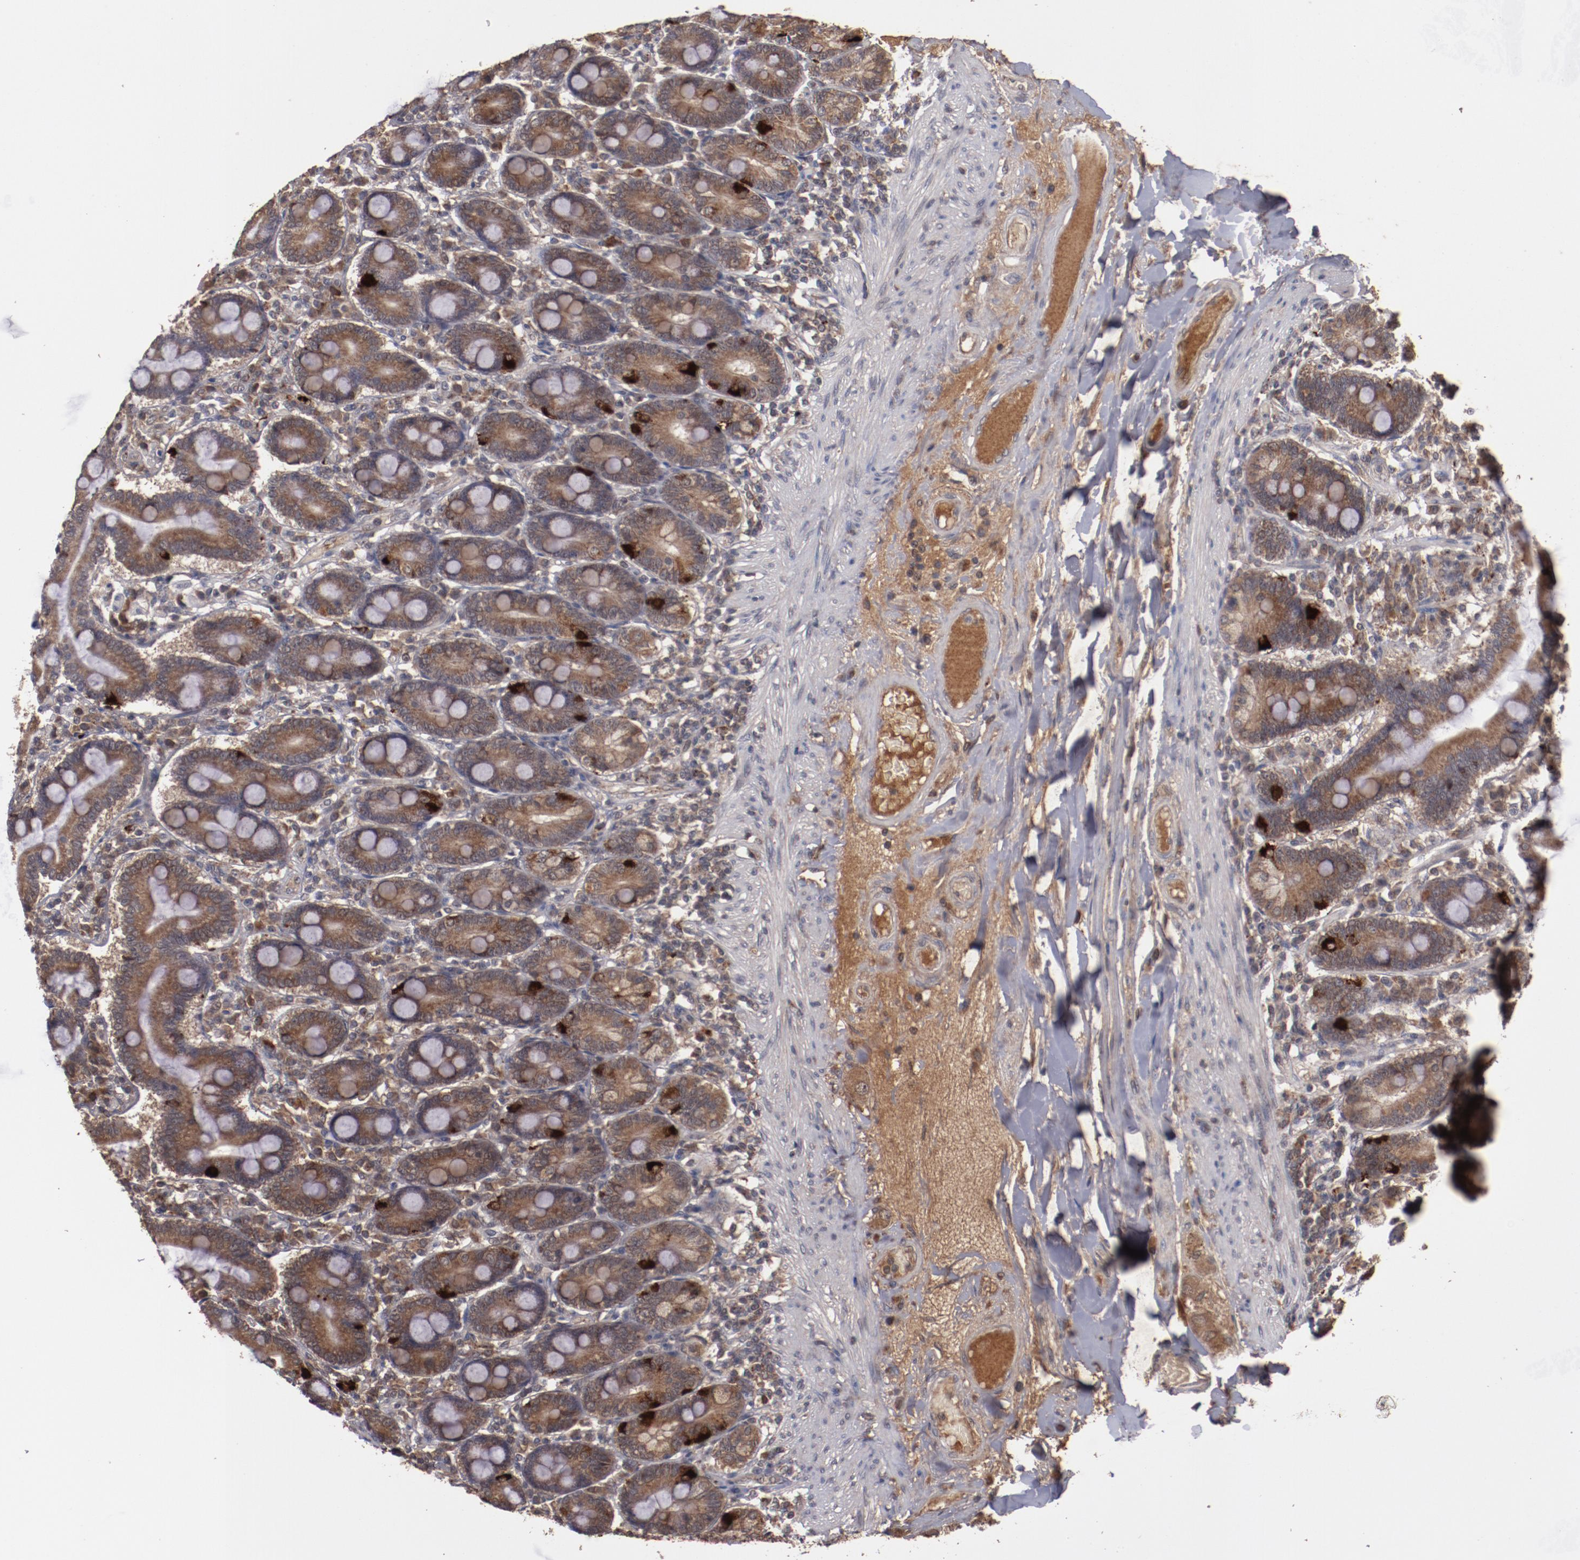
{"staining": {"intensity": "strong", "quantity": ">75%", "location": "cytoplasmic/membranous"}, "tissue": "duodenum", "cell_type": "Glandular cells", "image_type": "normal", "snomed": [{"axis": "morphology", "description": "Normal tissue, NOS"}, {"axis": "topography", "description": "Duodenum"}], "caption": "This photomicrograph reveals immunohistochemistry staining of benign human duodenum, with high strong cytoplasmic/membranous staining in approximately >75% of glandular cells.", "gene": "TENM1", "patient": {"sex": "female", "age": 64}}